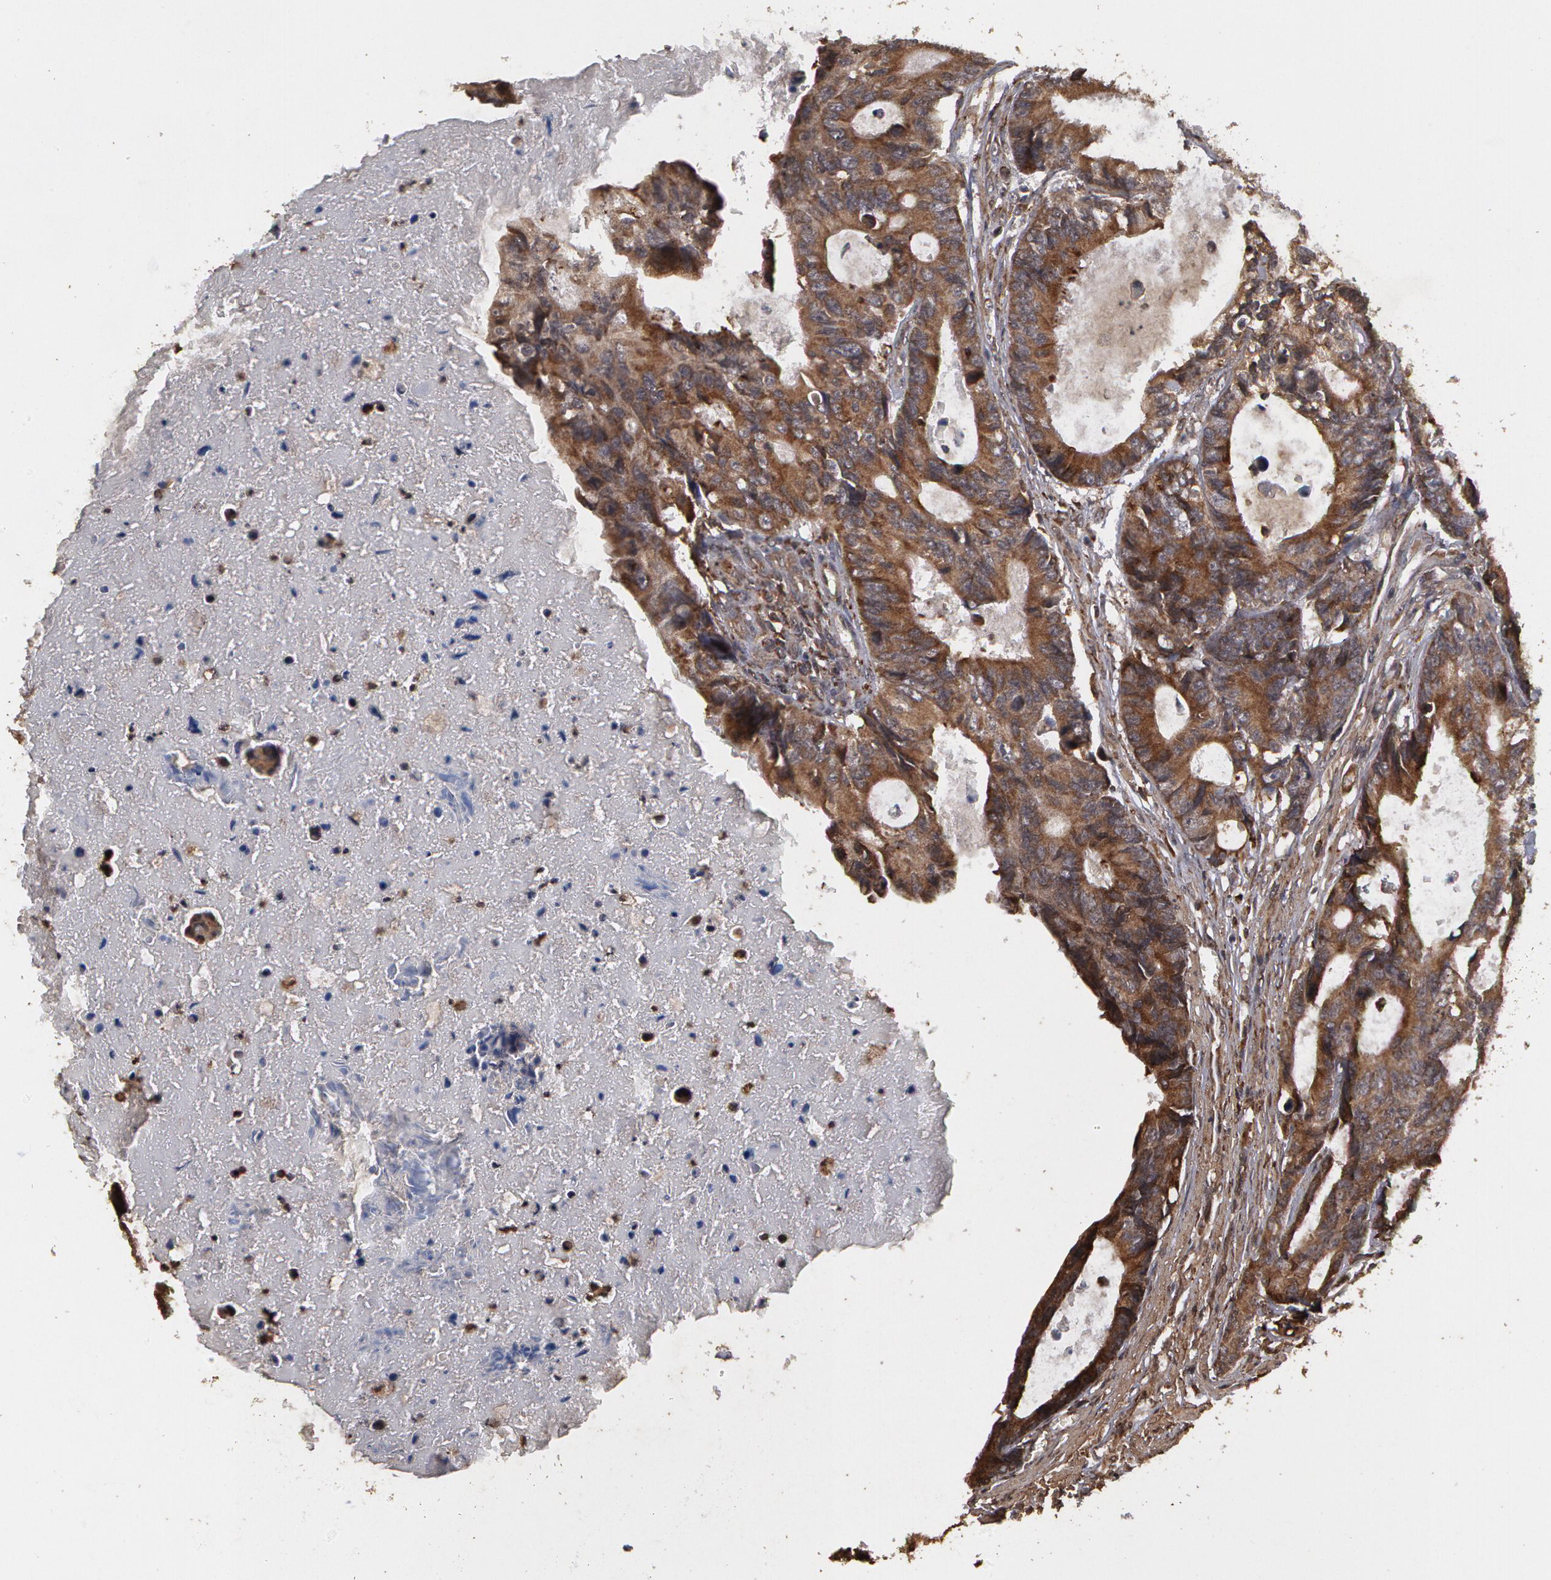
{"staining": {"intensity": "moderate", "quantity": ">75%", "location": "cytoplasmic/membranous"}, "tissue": "colorectal cancer", "cell_type": "Tumor cells", "image_type": "cancer", "snomed": [{"axis": "morphology", "description": "Adenocarcinoma, NOS"}, {"axis": "topography", "description": "Rectum"}], "caption": "Human colorectal cancer stained for a protein (brown) exhibits moderate cytoplasmic/membranous positive staining in about >75% of tumor cells.", "gene": "CALR", "patient": {"sex": "female", "age": 98}}